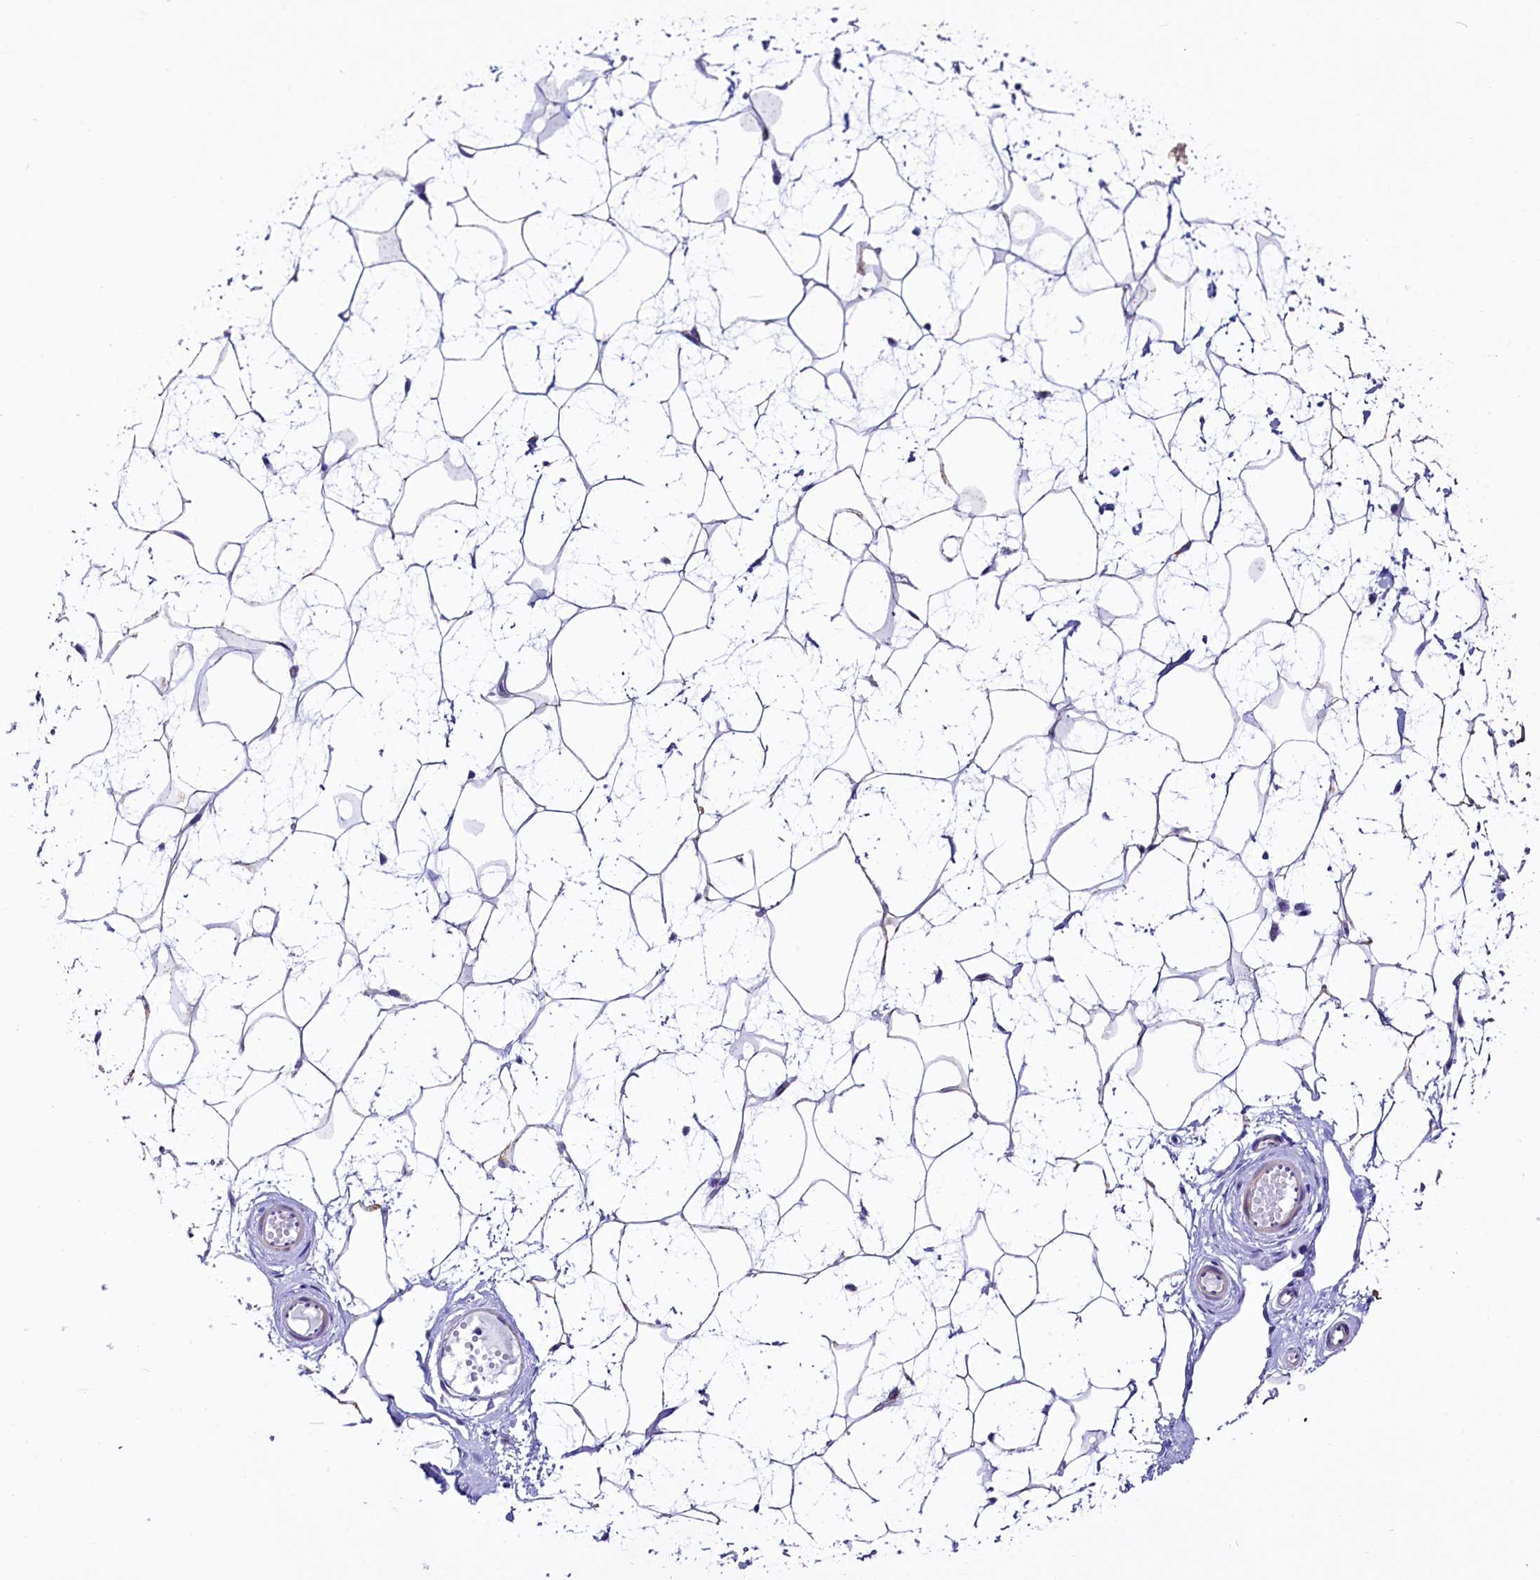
{"staining": {"intensity": "negative", "quantity": "none", "location": "none"}, "tissue": "breast", "cell_type": "Adipocytes", "image_type": "normal", "snomed": [{"axis": "morphology", "description": "Normal tissue, NOS"}, {"axis": "morphology", "description": "Adenoma, NOS"}, {"axis": "topography", "description": "Breast"}], "caption": "DAB (3,3'-diaminobenzidine) immunohistochemical staining of normal human breast shows no significant expression in adipocytes.", "gene": "SCD5", "patient": {"sex": "female", "age": 23}}